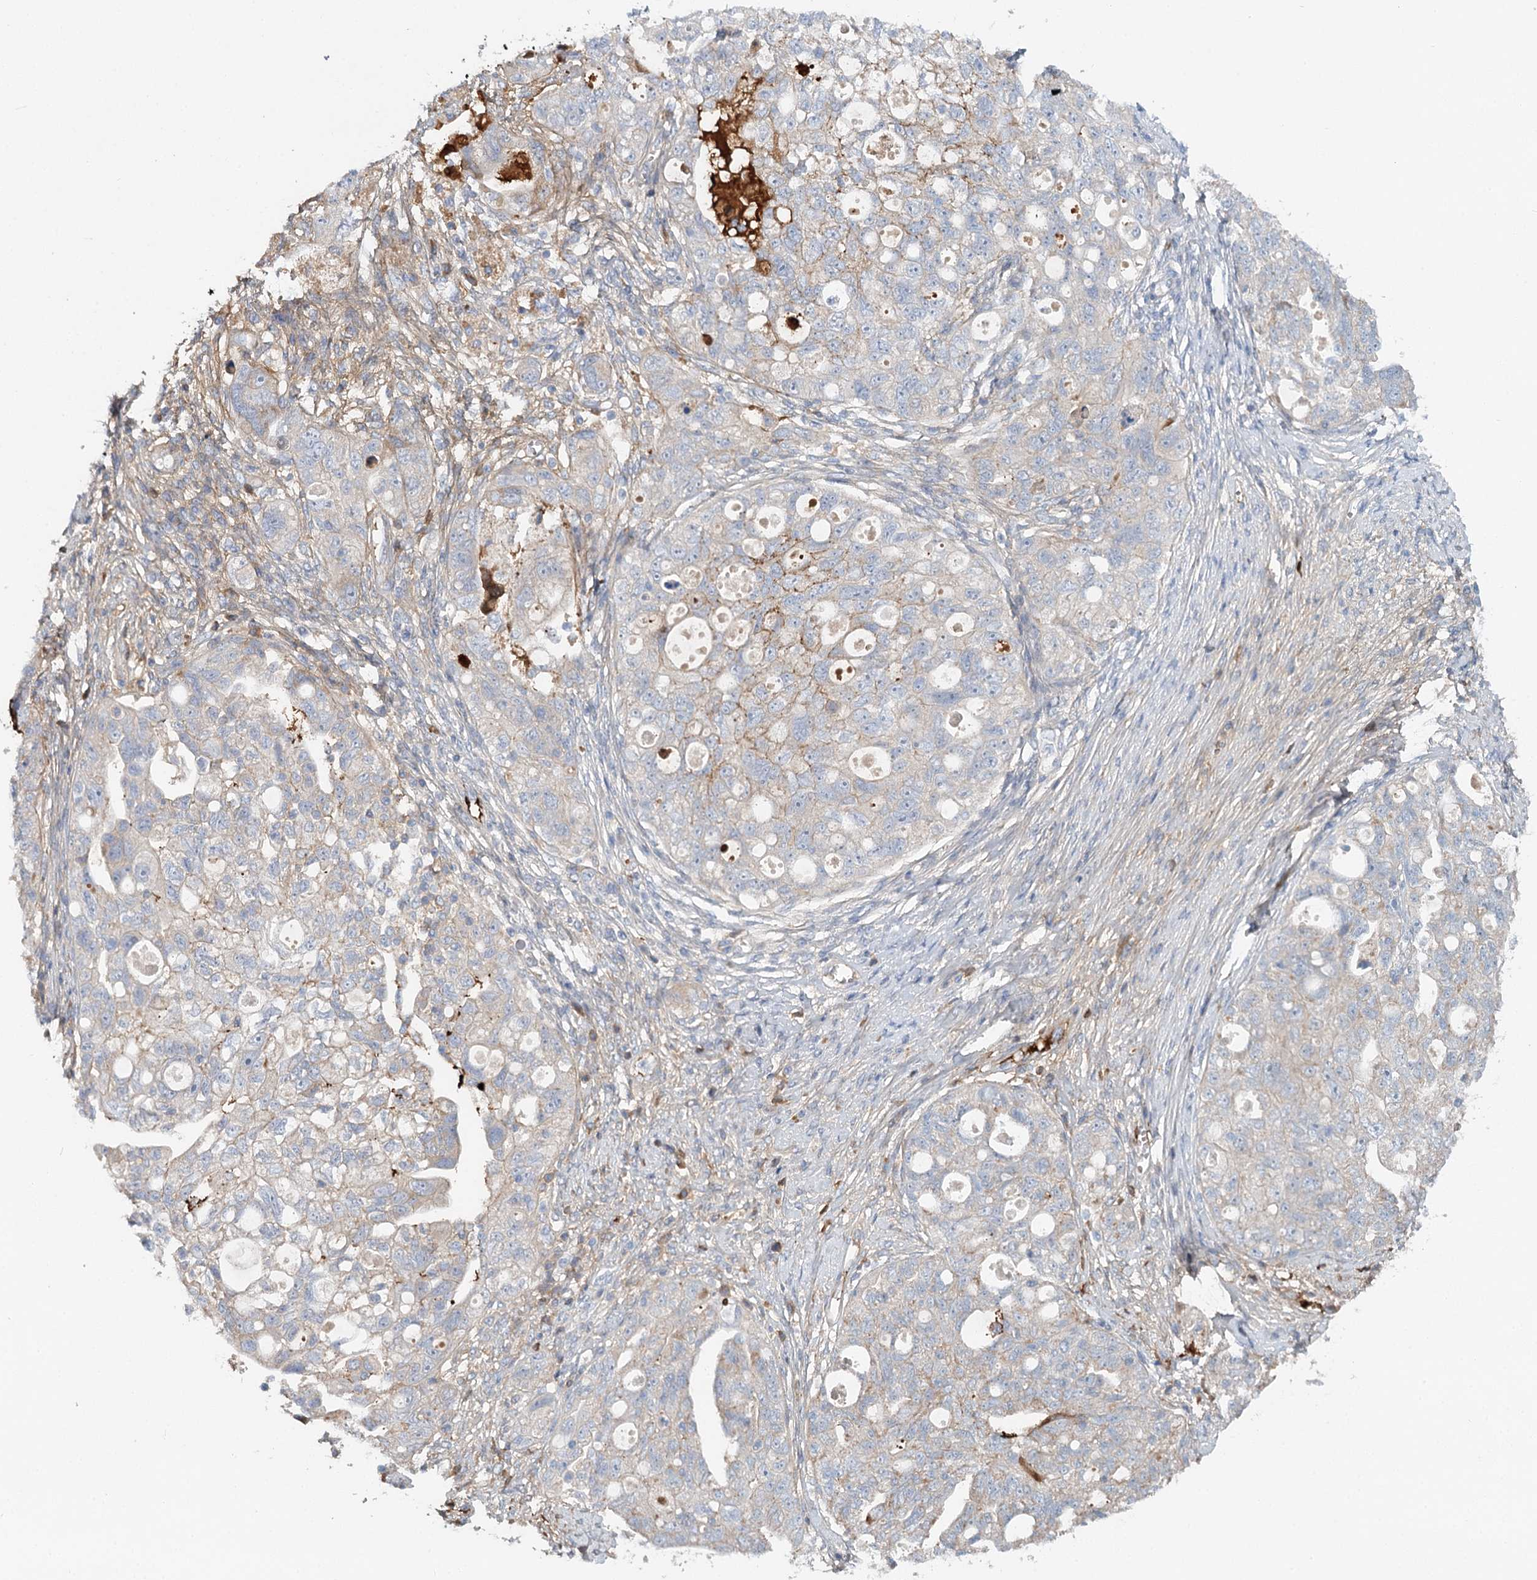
{"staining": {"intensity": "weak", "quantity": "<25%", "location": "cytoplasmic/membranous"}, "tissue": "ovarian cancer", "cell_type": "Tumor cells", "image_type": "cancer", "snomed": [{"axis": "morphology", "description": "Carcinoma, NOS"}, {"axis": "morphology", "description": "Cystadenocarcinoma, serous, NOS"}, {"axis": "topography", "description": "Ovary"}], "caption": "Tumor cells show no significant staining in serous cystadenocarcinoma (ovarian).", "gene": "ALKBH8", "patient": {"sex": "female", "age": 69}}